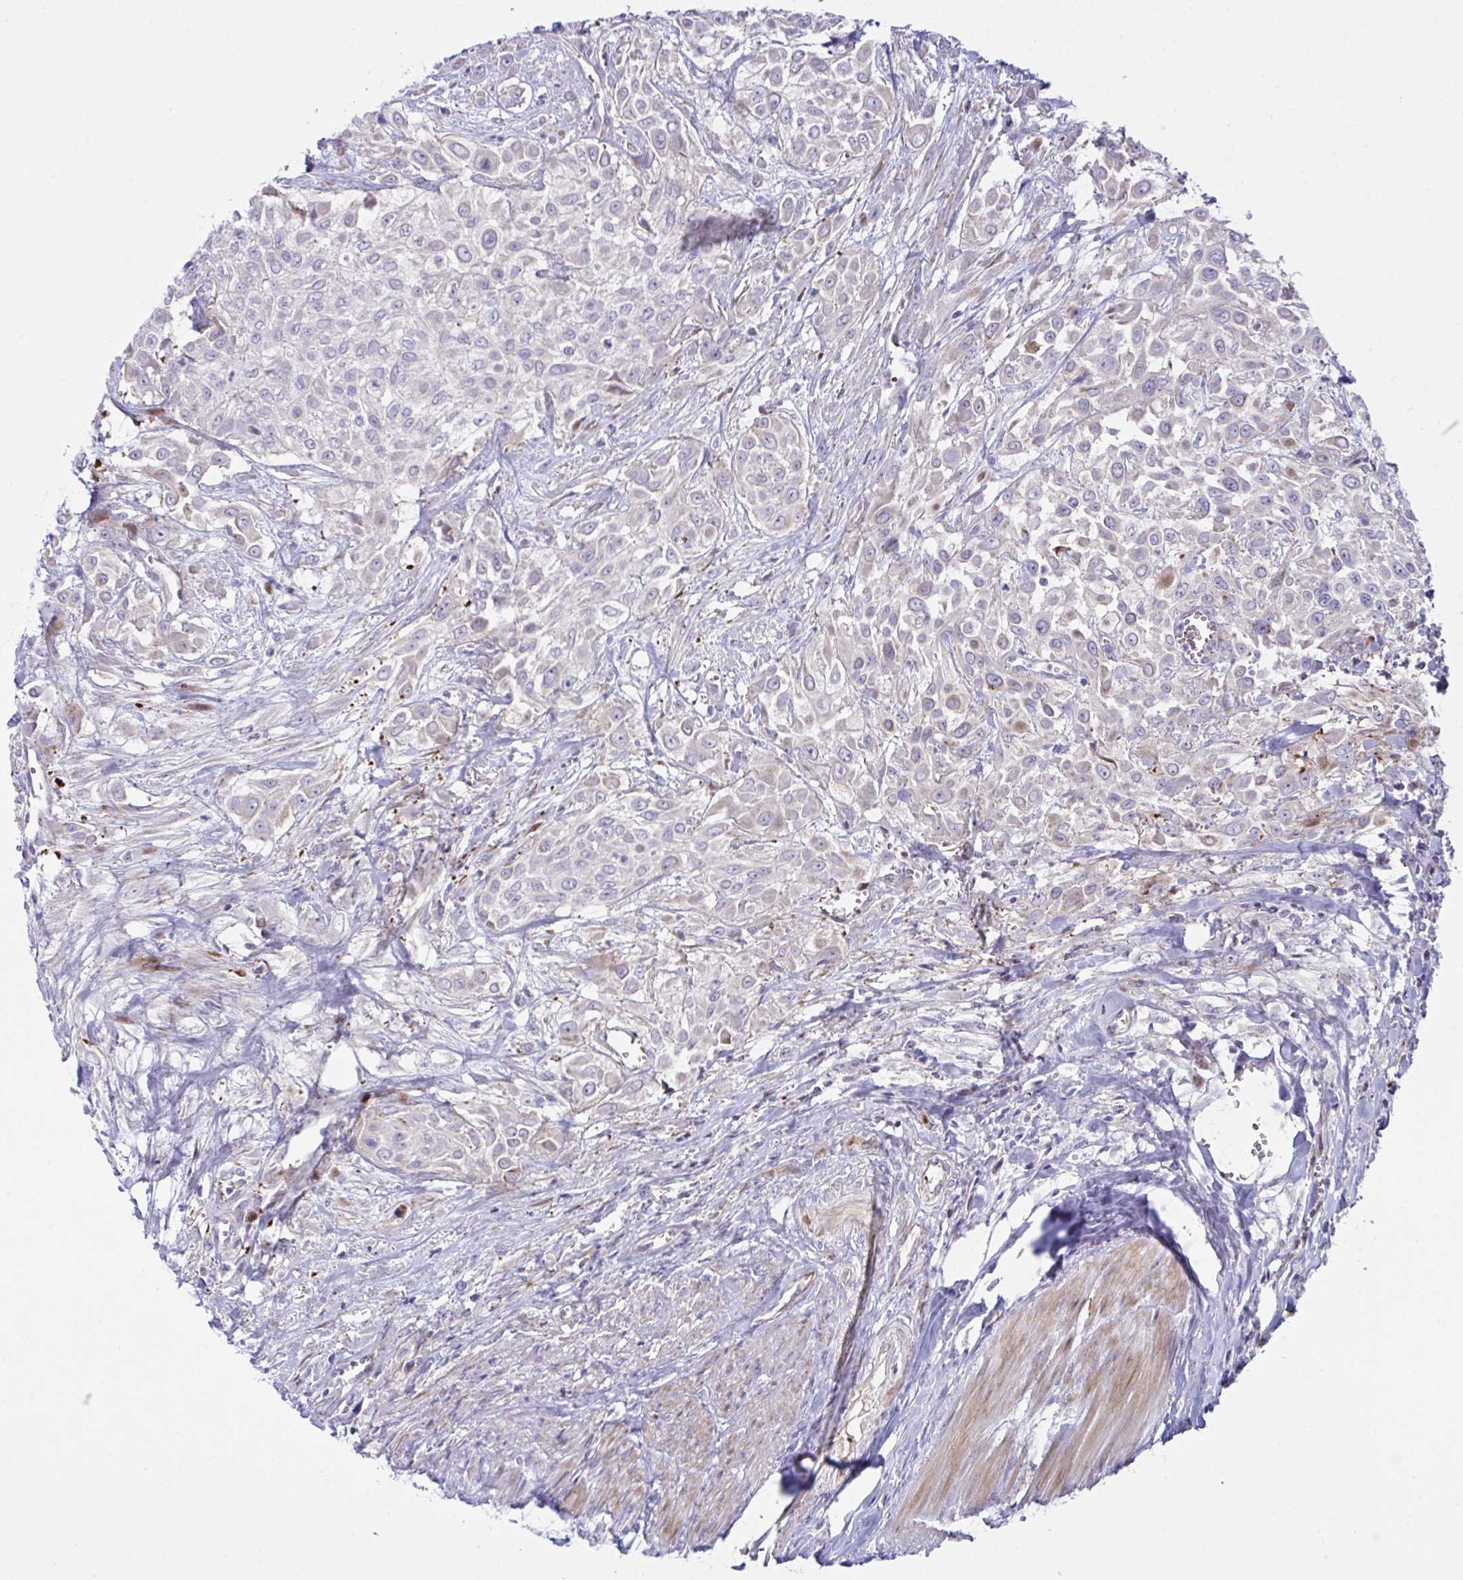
{"staining": {"intensity": "negative", "quantity": "none", "location": "none"}, "tissue": "urothelial cancer", "cell_type": "Tumor cells", "image_type": "cancer", "snomed": [{"axis": "morphology", "description": "Urothelial carcinoma, High grade"}, {"axis": "topography", "description": "Urinary bladder"}], "caption": "Tumor cells show no significant protein staining in urothelial carcinoma (high-grade). Nuclei are stained in blue.", "gene": "ZNF713", "patient": {"sex": "male", "age": 57}}